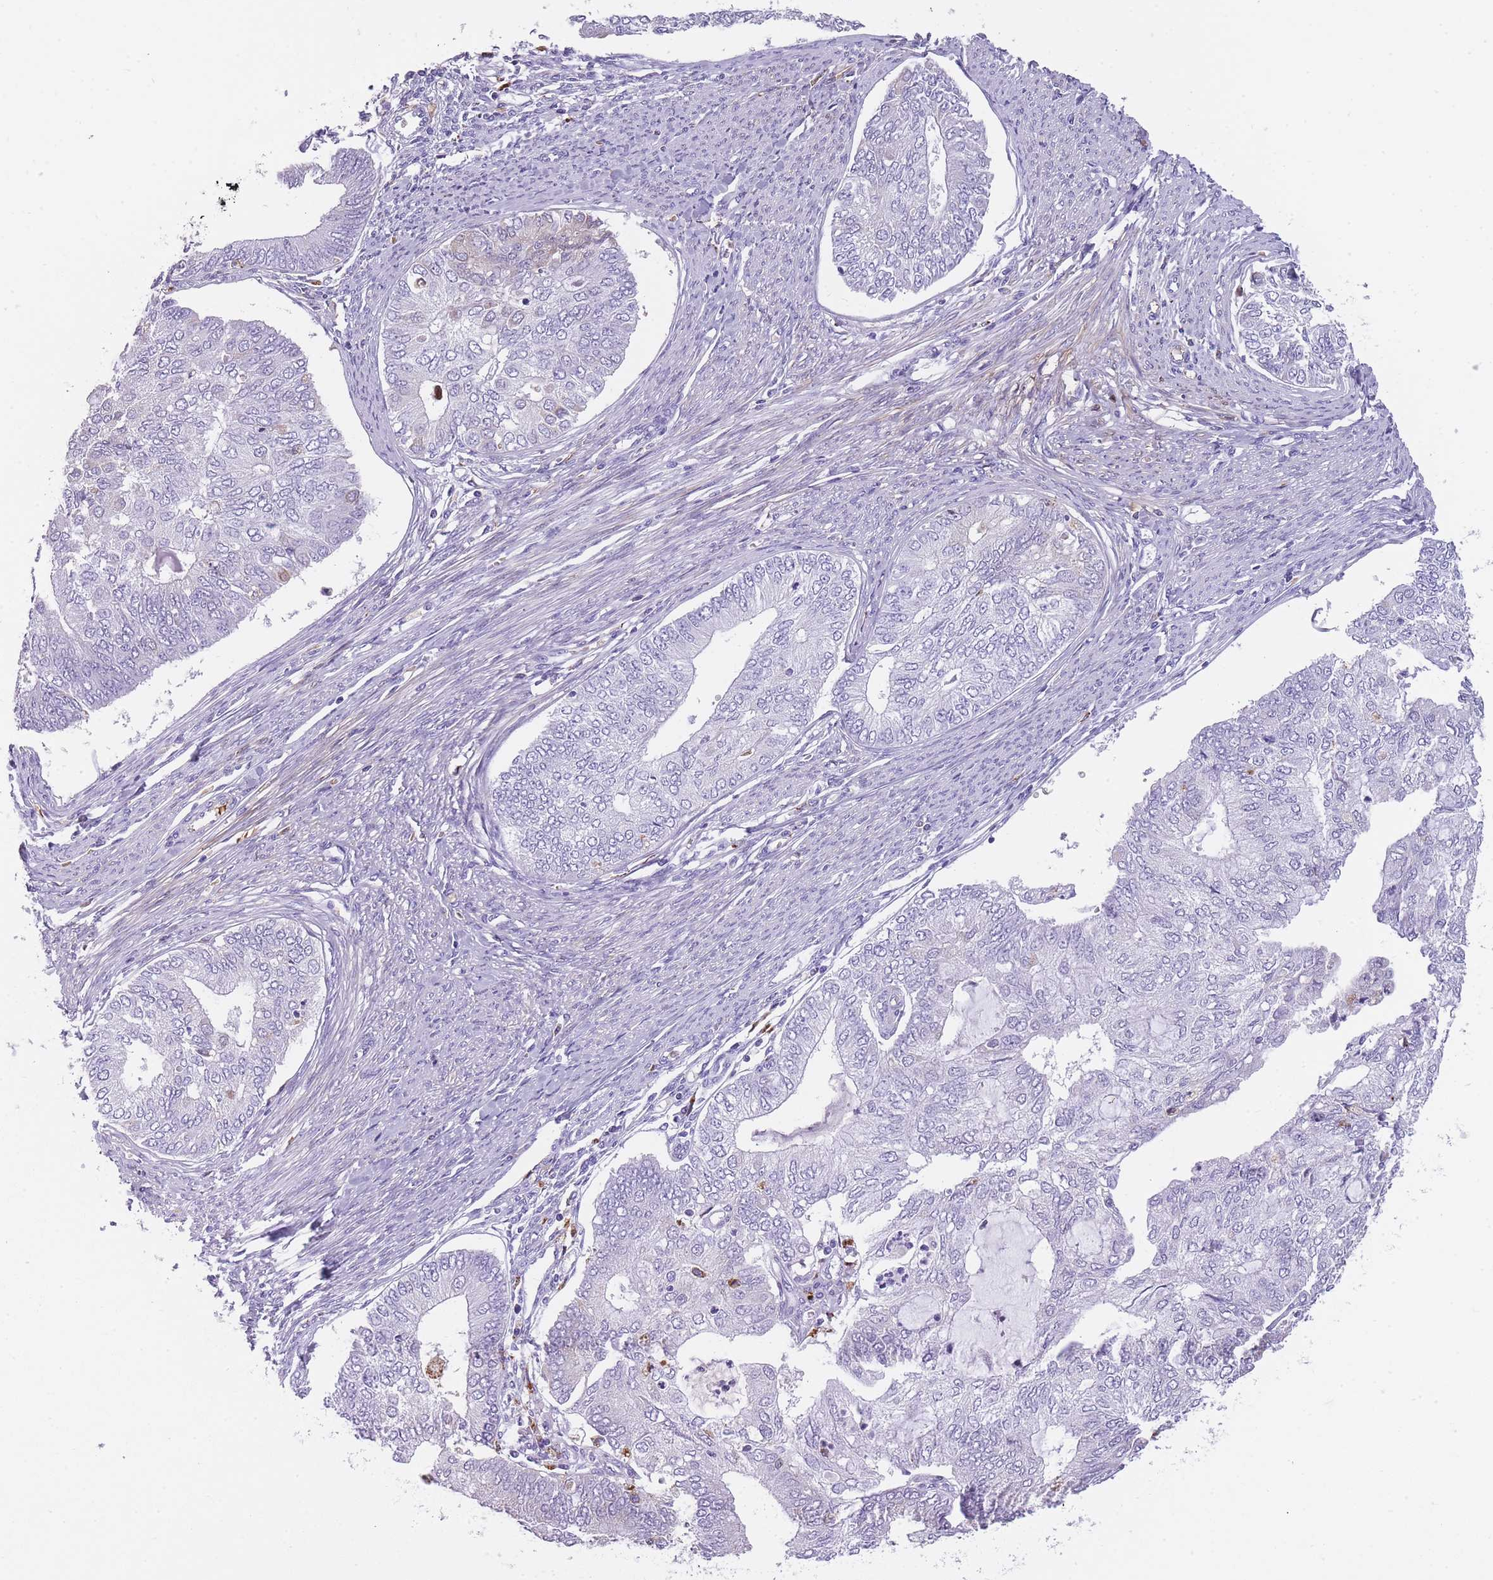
{"staining": {"intensity": "negative", "quantity": "none", "location": "none"}, "tissue": "endometrial cancer", "cell_type": "Tumor cells", "image_type": "cancer", "snomed": [{"axis": "morphology", "description": "Adenocarcinoma, NOS"}, {"axis": "topography", "description": "Endometrium"}], "caption": "This is a photomicrograph of immunohistochemistry staining of endometrial cancer (adenocarcinoma), which shows no staining in tumor cells. Brightfield microscopy of immunohistochemistry stained with DAB (brown) and hematoxylin (blue), captured at high magnification.", "gene": "GNAT1", "patient": {"sex": "female", "age": 68}}